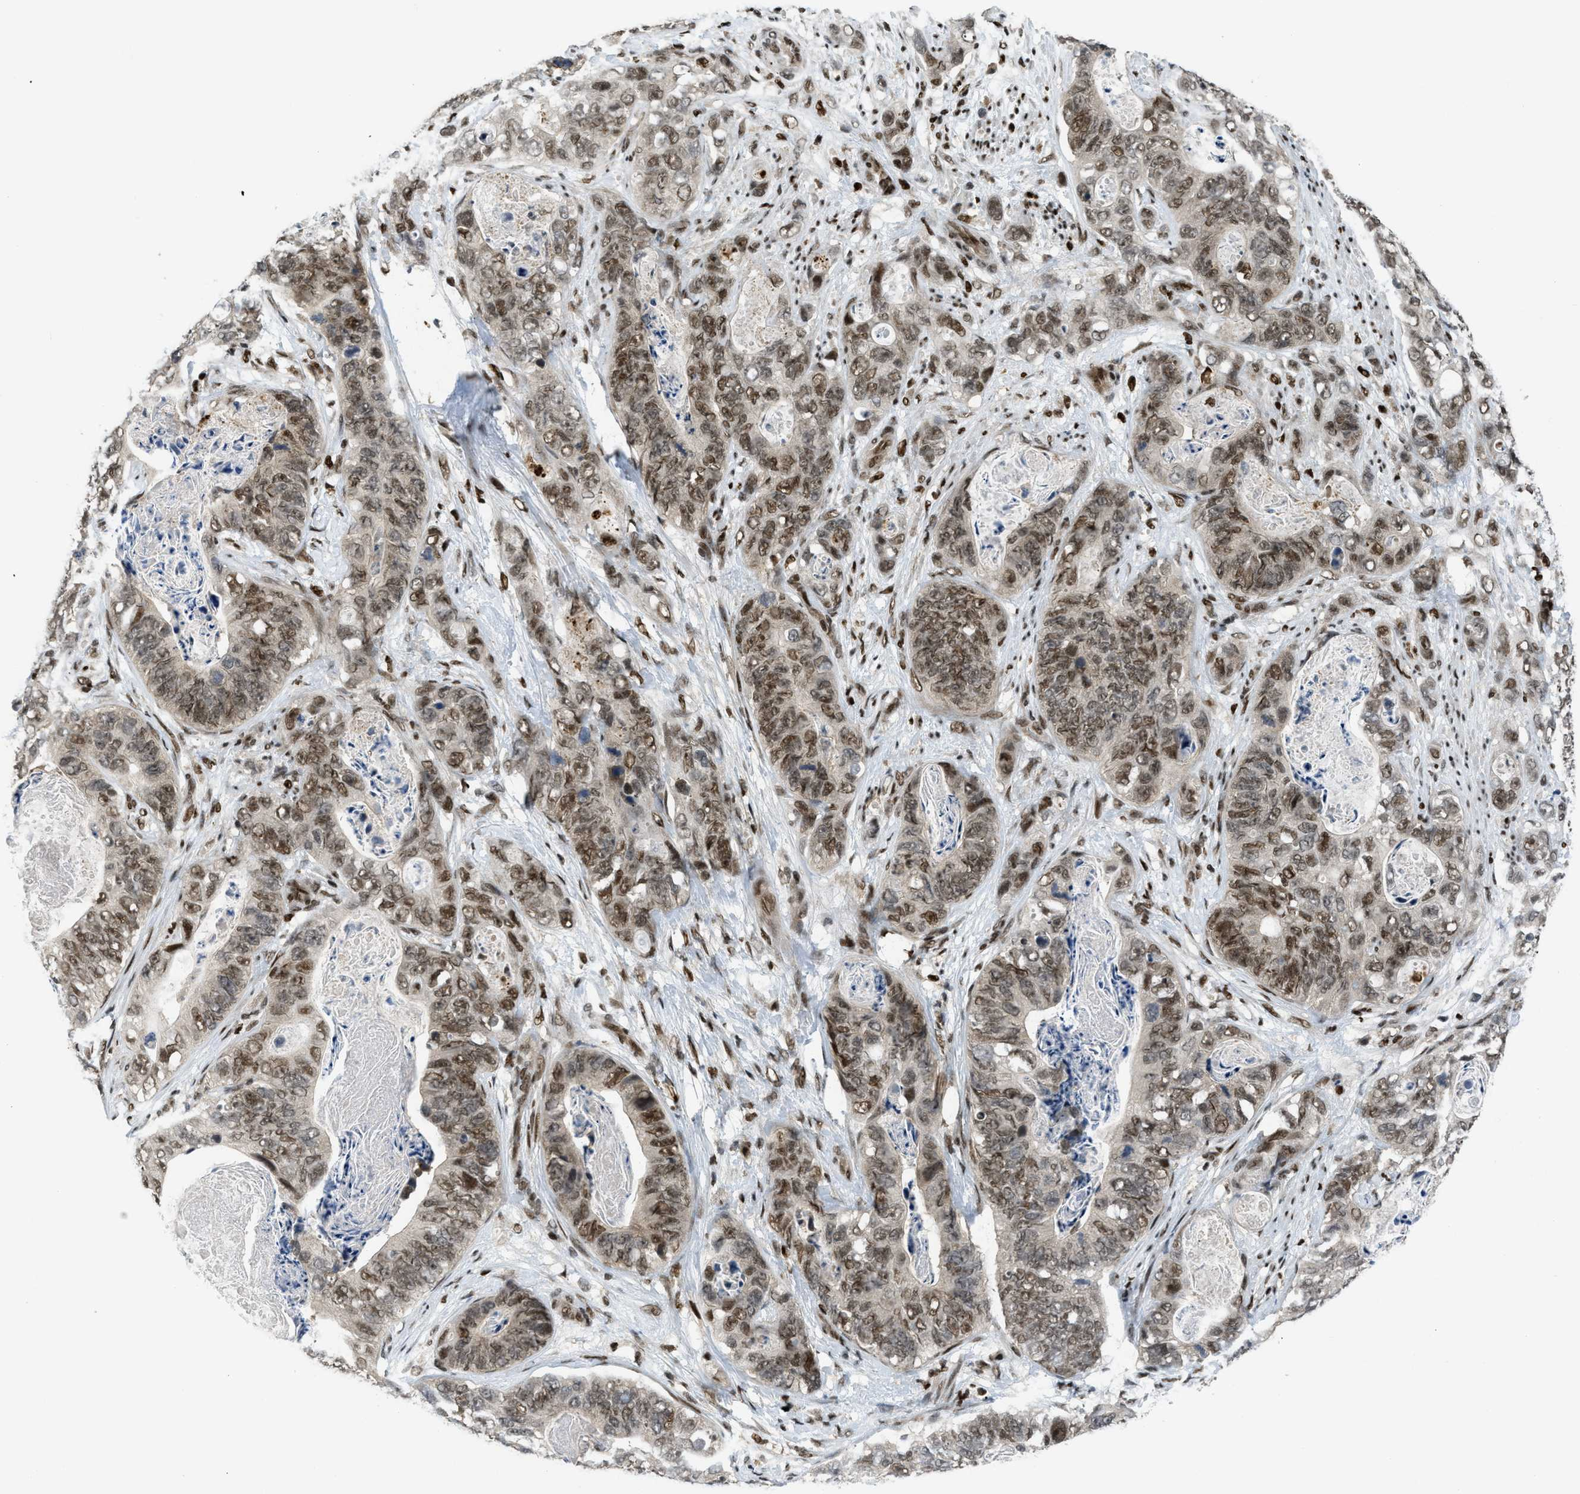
{"staining": {"intensity": "moderate", "quantity": ">75%", "location": "nuclear"}, "tissue": "stomach cancer", "cell_type": "Tumor cells", "image_type": "cancer", "snomed": [{"axis": "morphology", "description": "Adenocarcinoma, NOS"}, {"axis": "topography", "description": "Stomach"}], "caption": "Human adenocarcinoma (stomach) stained with a brown dye demonstrates moderate nuclear positive expression in about >75% of tumor cells.", "gene": "RFX5", "patient": {"sex": "female", "age": 89}}